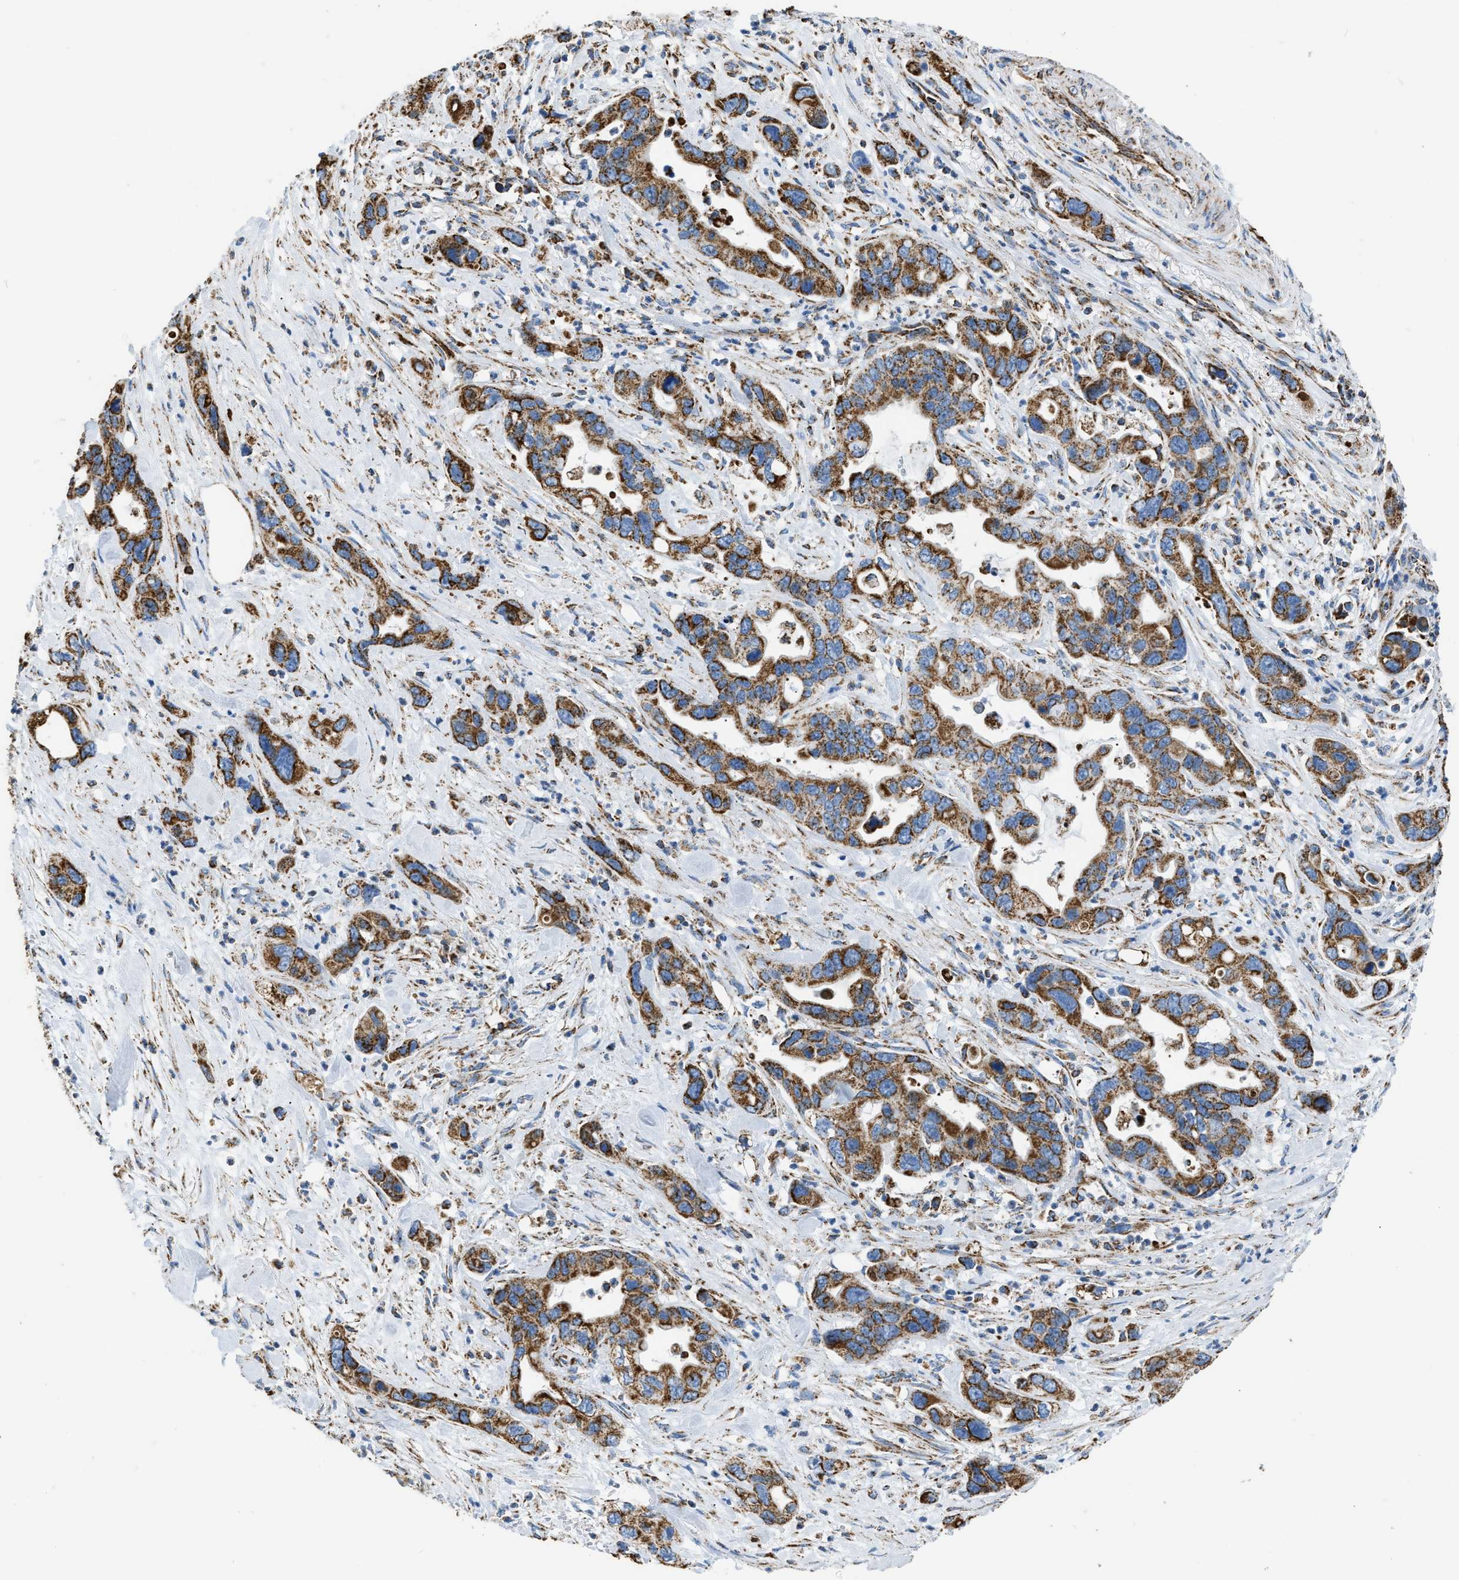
{"staining": {"intensity": "moderate", "quantity": ">75%", "location": "cytoplasmic/membranous"}, "tissue": "pancreatic cancer", "cell_type": "Tumor cells", "image_type": "cancer", "snomed": [{"axis": "morphology", "description": "Adenocarcinoma, NOS"}, {"axis": "topography", "description": "Pancreas"}], "caption": "DAB immunohistochemical staining of adenocarcinoma (pancreatic) reveals moderate cytoplasmic/membranous protein positivity in approximately >75% of tumor cells.", "gene": "IRX6", "patient": {"sex": "female", "age": 70}}